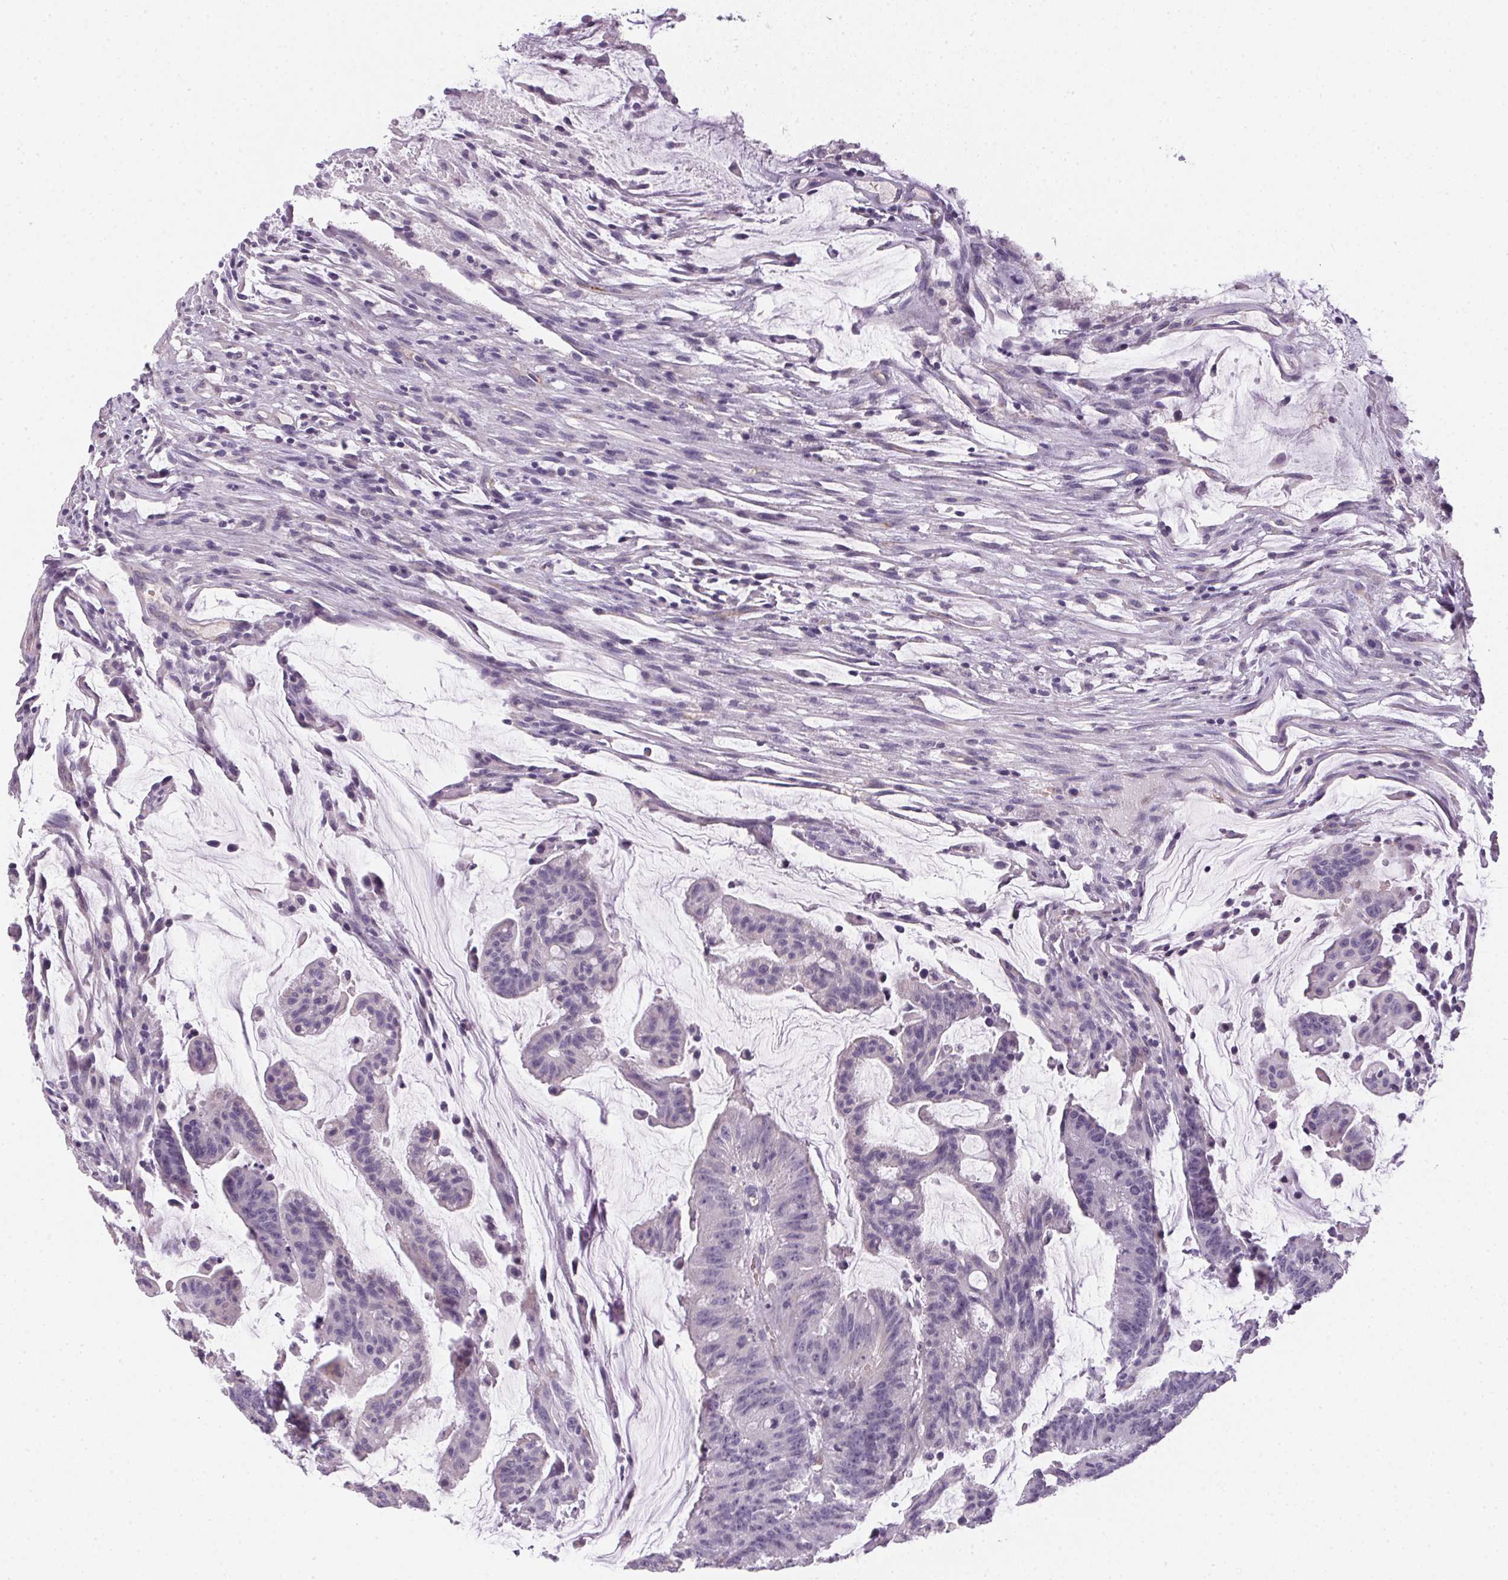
{"staining": {"intensity": "negative", "quantity": "none", "location": "none"}, "tissue": "colorectal cancer", "cell_type": "Tumor cells", "image_type": "cancer", "snomed": [{"axis": "morphology", "description": "Adenocarcinoma, NOS"}, {"axis": "topography", "description": "Colon"}], "caption": "High power microscopy image of an immunohistochemistry image of colorectal cancer, revealing no significant expression in tumor cells. (DAB immunohistochemistry (IHC), high magnification).", "gene": "SMYD1", "patient": {"sex": "female", "age": 78}}